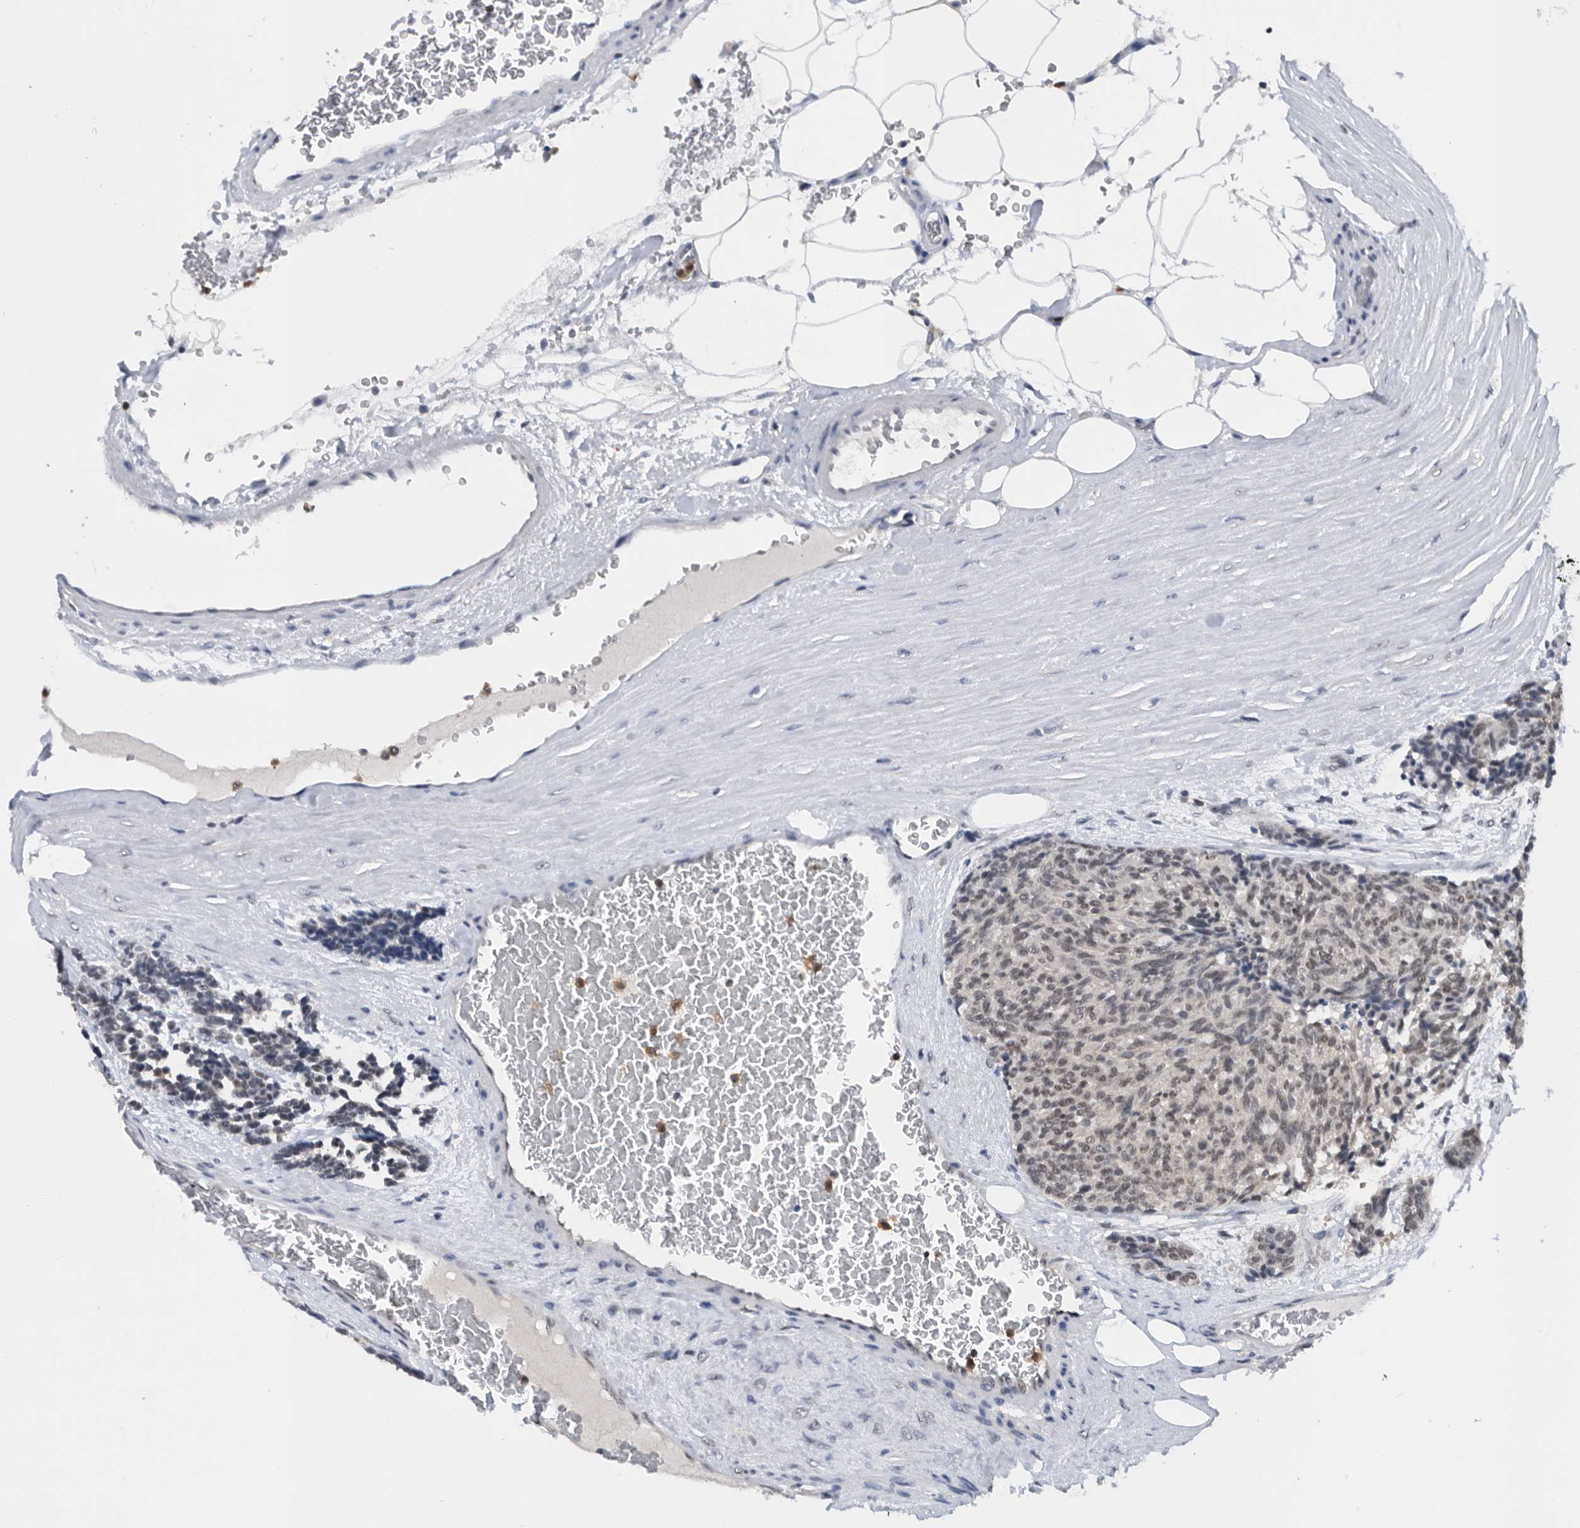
{"staining": {"intensity": "weak", "quantity": ">75%", "location": "nuclear"}, "tissue": "carcinoid", "cell_type": "Tumor cells", "image_type": "cancer", "snomed": [{"axis": "morphology", "description": "Carcinoid, malignant, NOS"}, {"axis": "topography", "description": "Pancreas"}], "caption": "Approximately >75% of tumor cells in human carcinoid exhibit weak nuclear protein expression as visualized by brown immunohistochemical staining.", "gene": "ZNF260", "patient": {"sex": "female", "age": 54}}